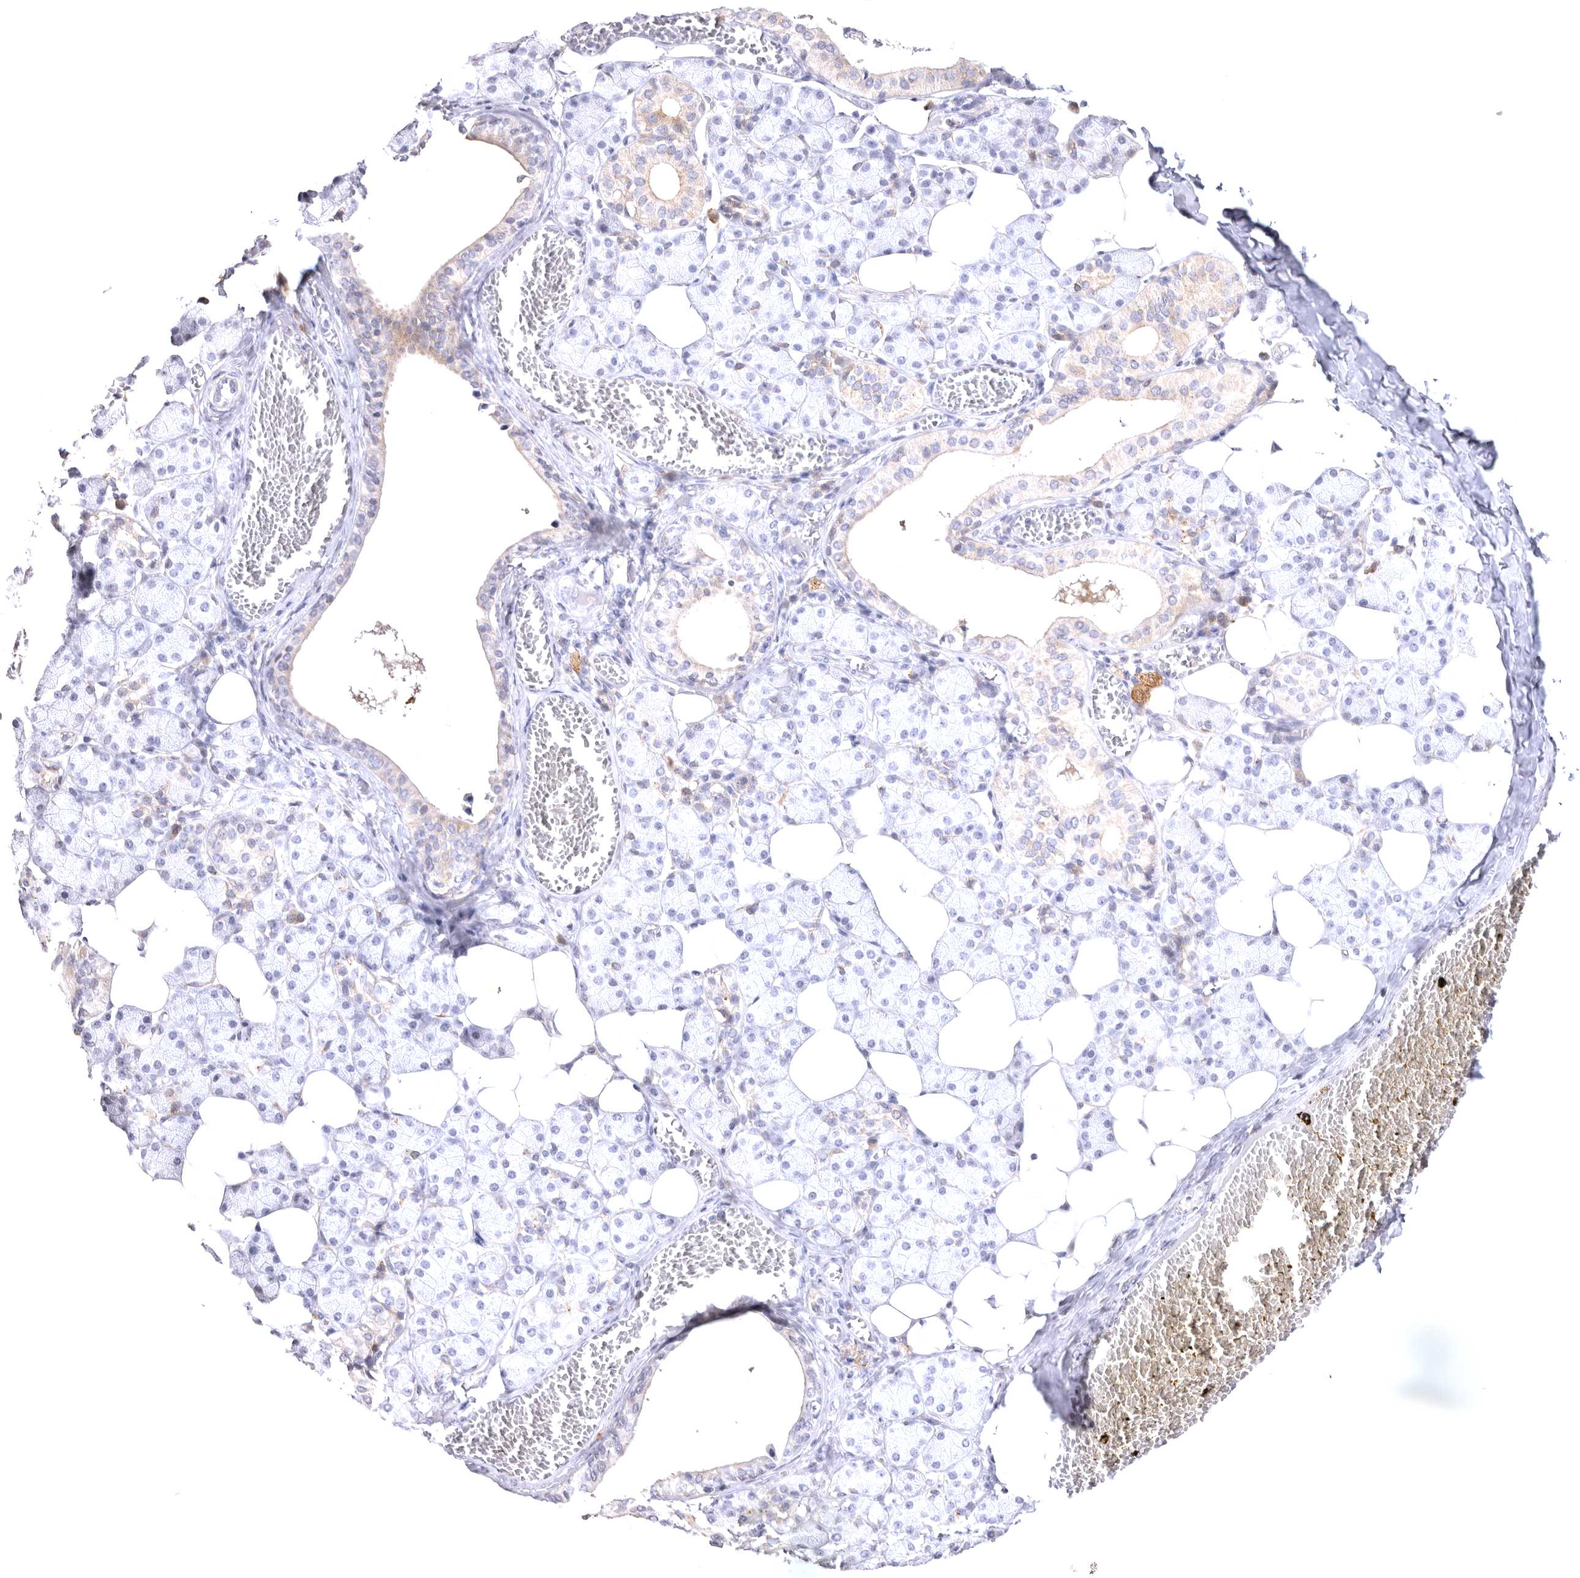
{"staining": {"intensity": "moderate", "quantity": "<25%", "location": "cytoplasmic/membranous"}, "tissue": "salivary gland", "cell_type": "Glandular cells", "image_type": "normal", "snomed": [{"axis": "morphology", "description": "Normal tissue, NOS"}, {"axis": "topography", "description": "Salivary gland"}], "caption": "Immunohistochemistry image of unremarkable human salivary gland stained for a protein (brown), which displays low levels of moderate cytoplasmic/membranous positivity in about <25% of glandular cells.", "gene": "VPS45", "patient": {"sex": "female", "age": 33}}